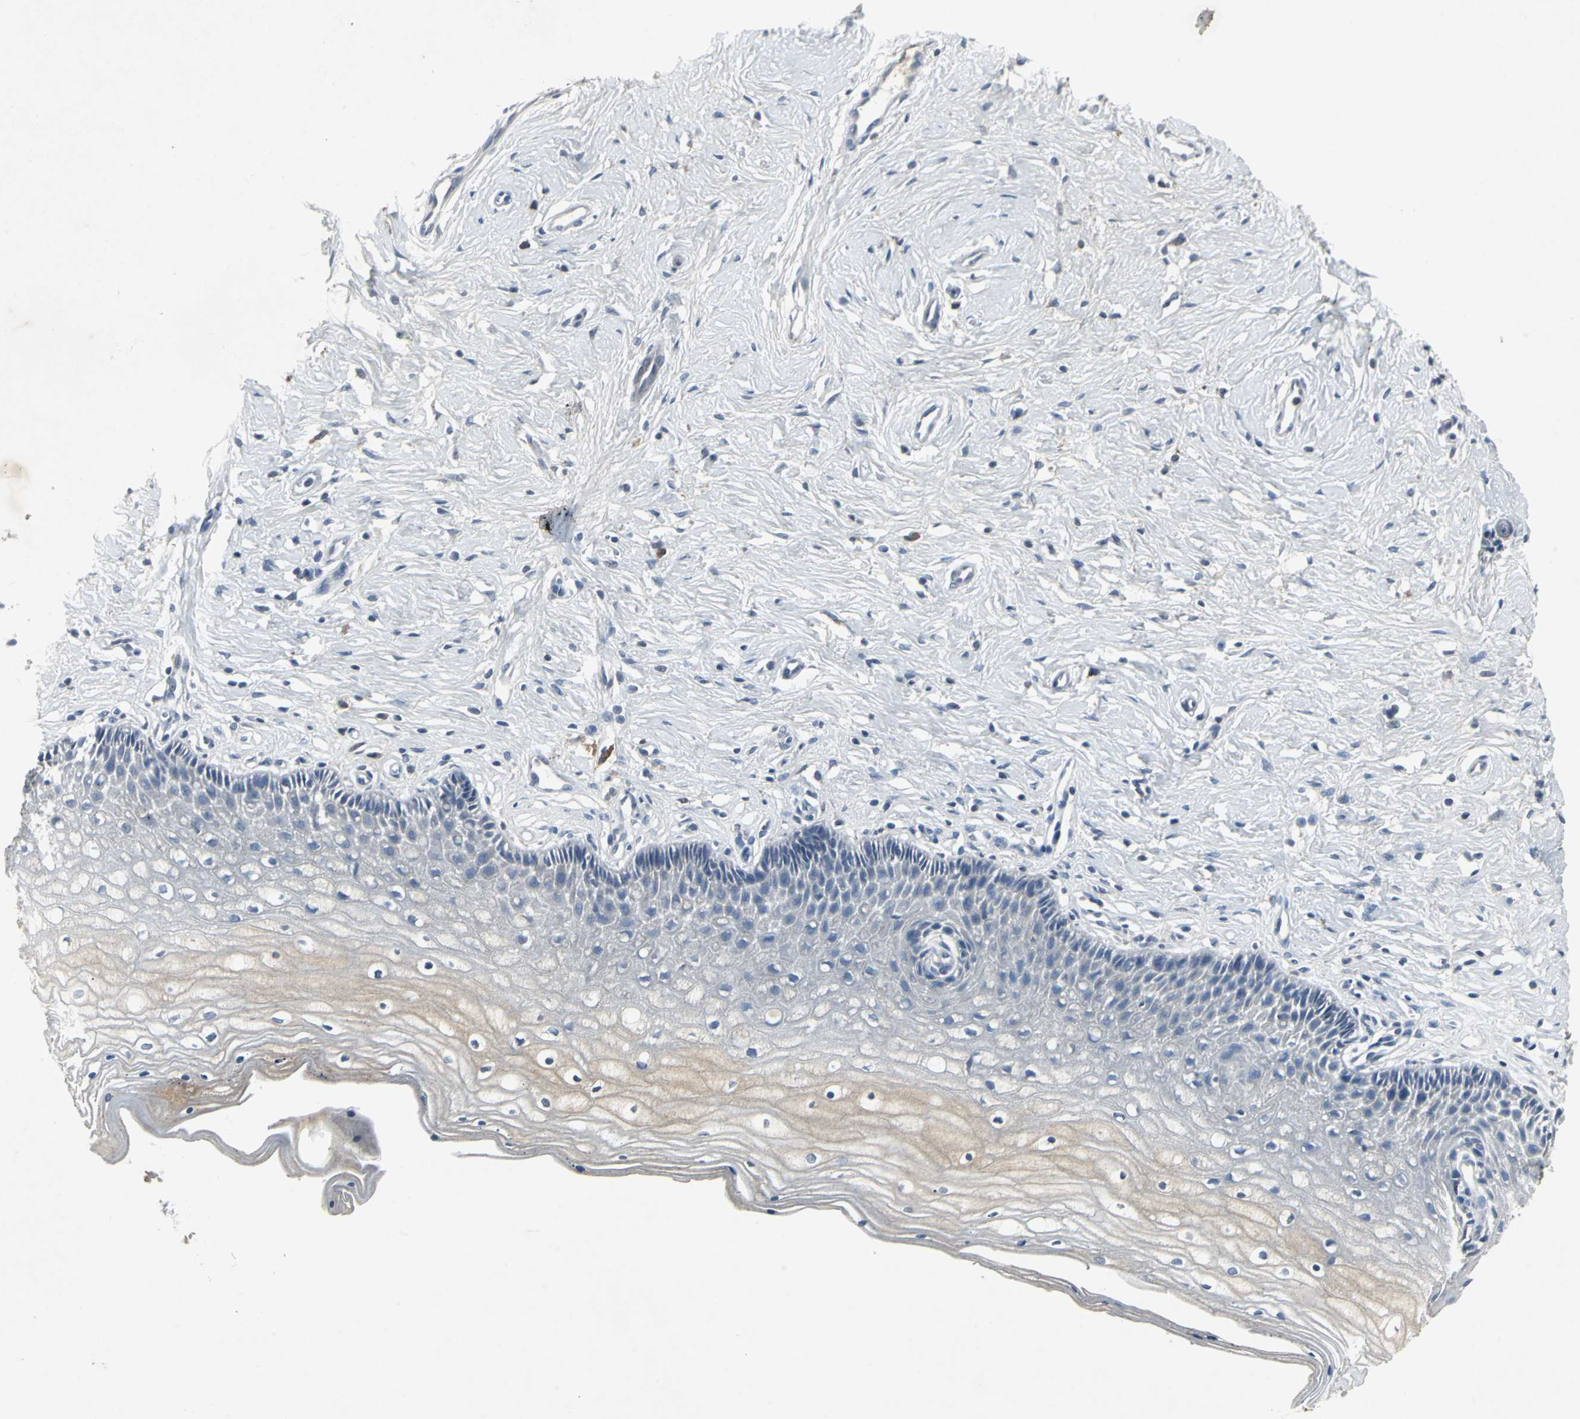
{"staining": {"intensity": "negative", "quantity": "none", "location": "none"}, "tissue": "cervix", "cell_type": "Squamous epithelial cells", "image_type": "normal", "snomed": [{"axis": "morphology", "description": "Normal tissue, NOS"}, {"axis": "topography", "description": "Cervix"}], "caption": "Immunohistochemical staining of unremarkable human cervix reveals no significant expression in squamous epithelial cells.", "gene": "SLC2A13", "patient": {"sex": "female", "age": 46}}